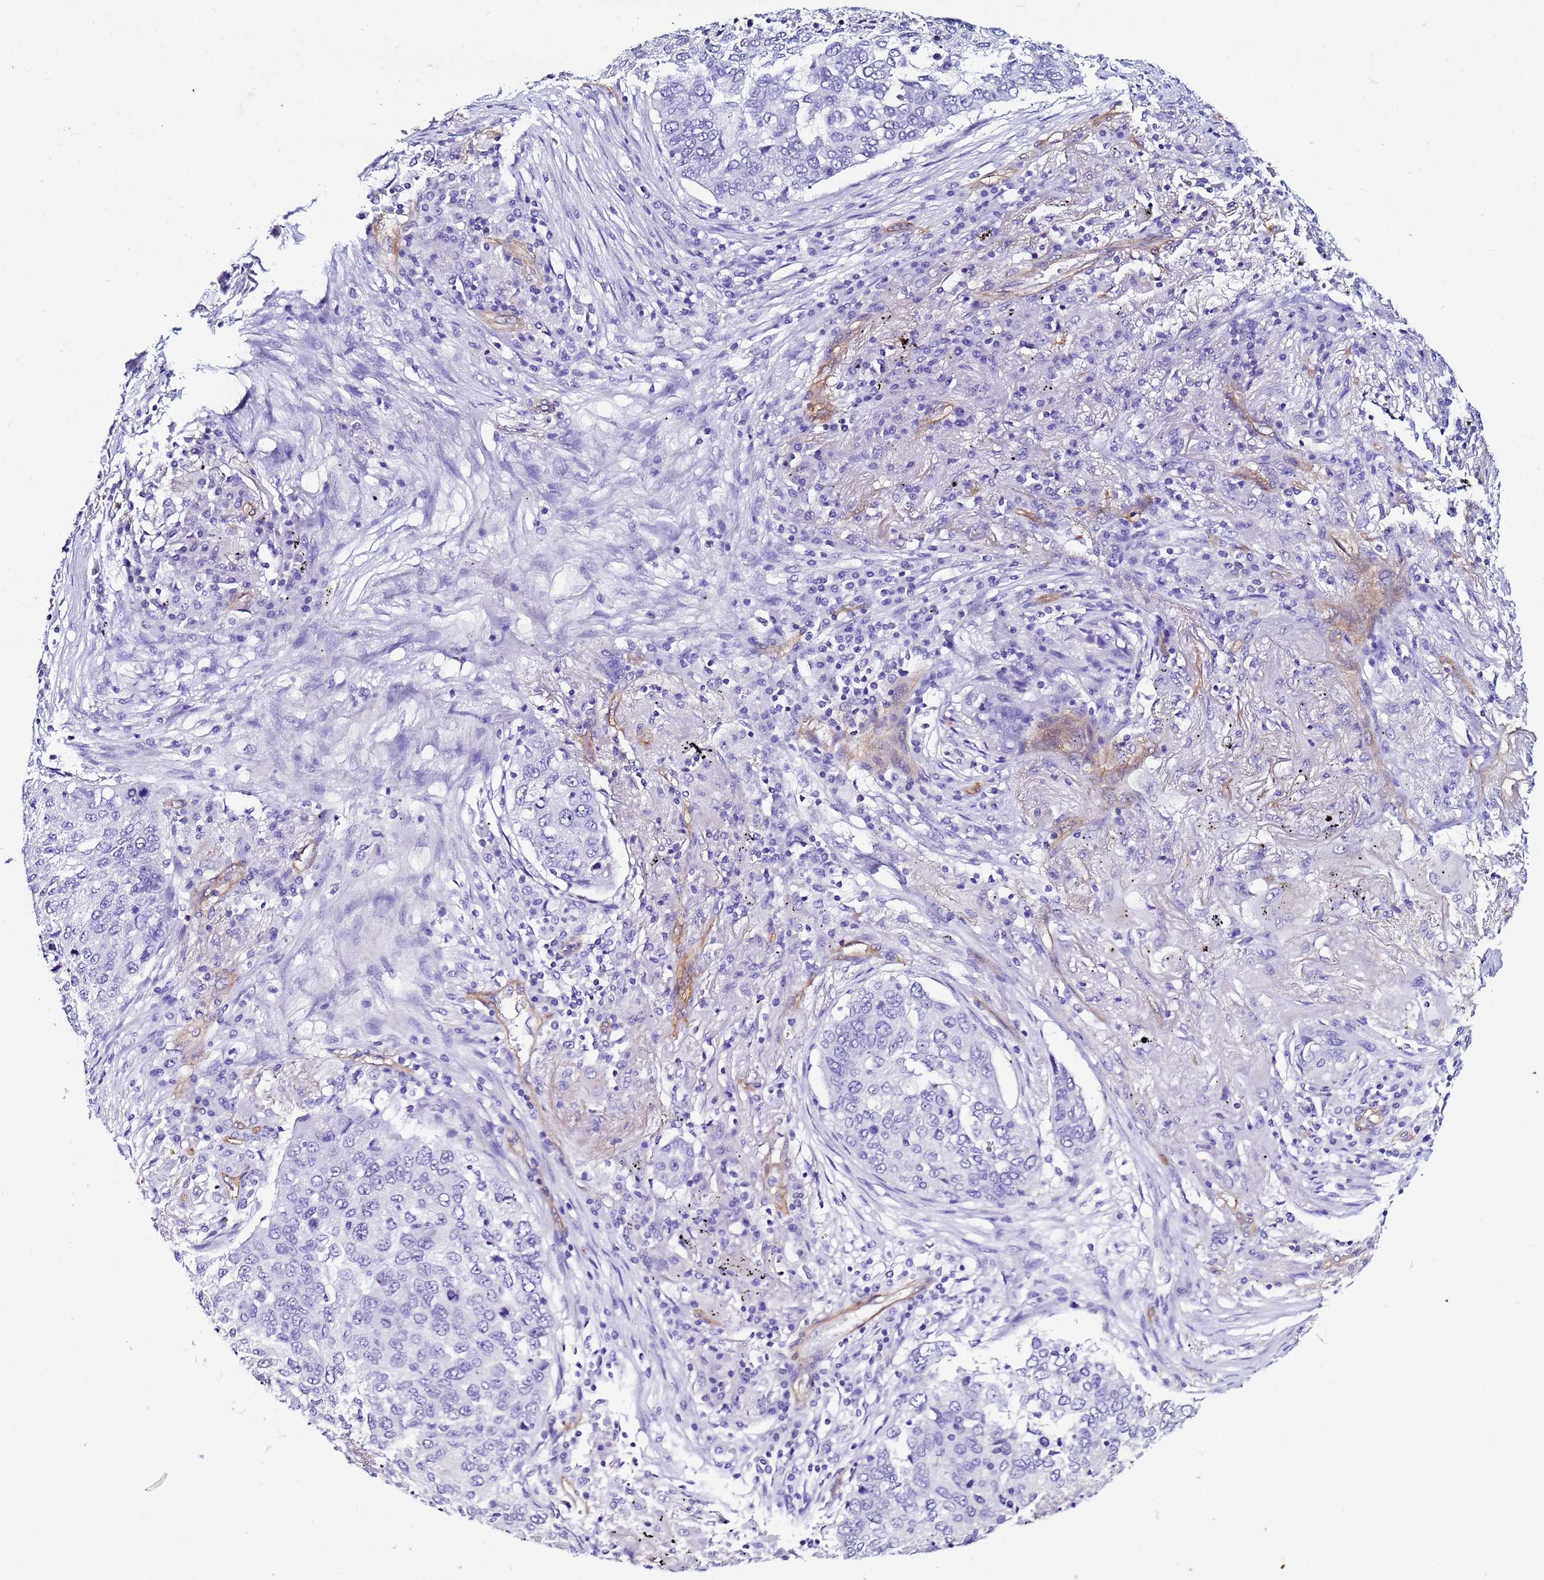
{"staining": {"intensity": "negative", "quantity": "none", "location": "none"}, "tissue": "lung cancer", "cell_type": "Tumor cells", "image_type": "cancer", "snomed": [{"axis": "morphology", "description": "Squamous cell carcinoma, NOS"}, {"axis": "topography", "description": "Lung"}], "caption": "Tumor cells are negative for brown protein staining in lung cancer (squamous cell carcinoma).", "gene": "DEFB104A", "patient": {"sex": "female", "age": 63}}